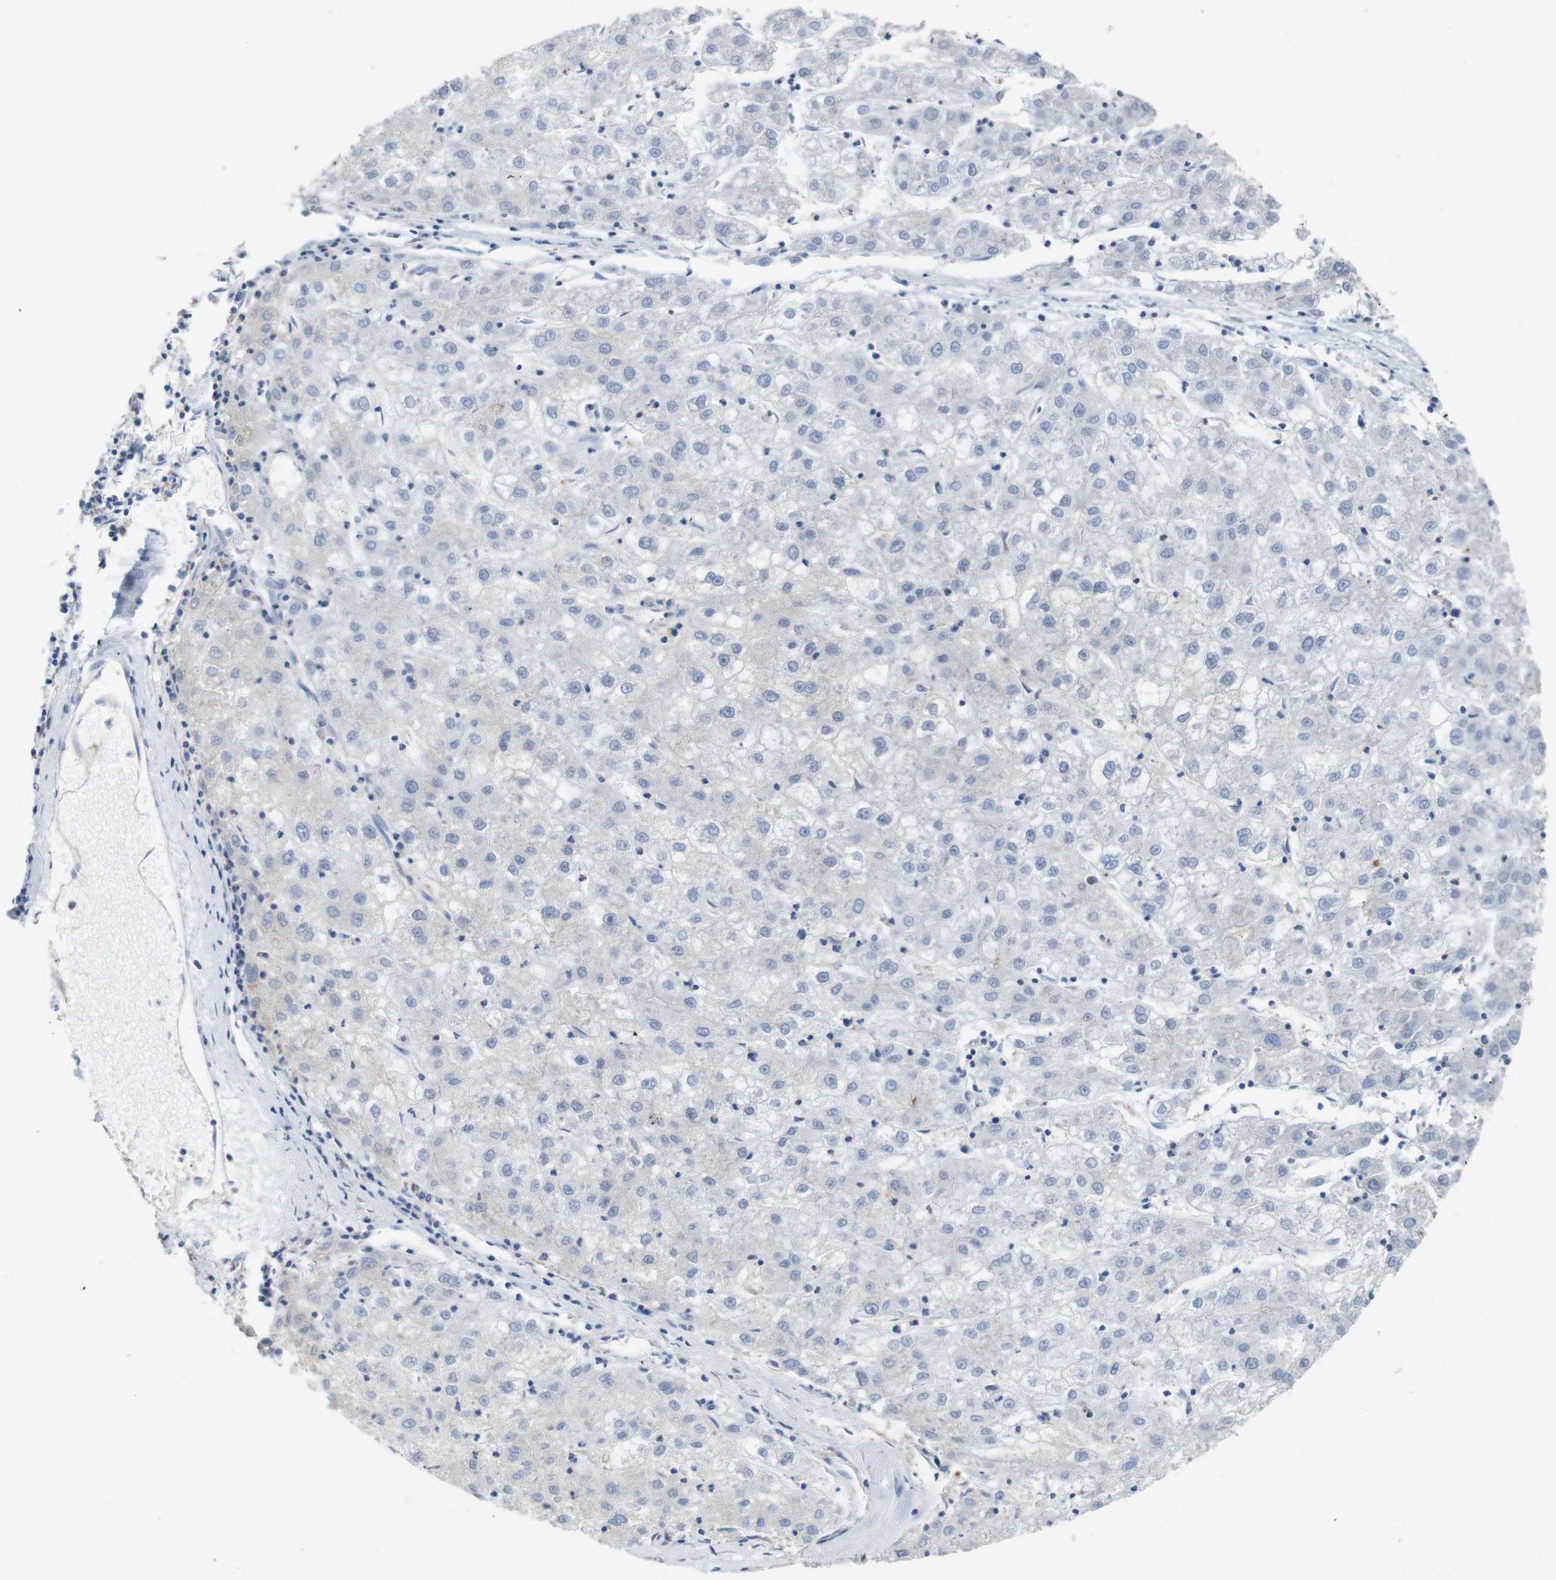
{"staining": {"intensity": "negative", "quantity": "none", "location": "none"}, "tissue": "liver cancer", "cell_type": "Tumor cells", "image_type": "cancer", "snomed": [{"axis": "morphology", "description": "Carcinoma, Hepatocellular, NOS"}, {"axis": "topography", "description": "Liver"}], "caption": "Immunohistochemistry (IHC) micrograph of neoplastic tissue: liver cancer (hepatocellular carcinoma) stained with DAB (3,3'-diaminobenzidine) reveals no significant protein positivity in tumor cells.", "gene": "OTOF", "patient": {"sex": "male", "age": 72}}